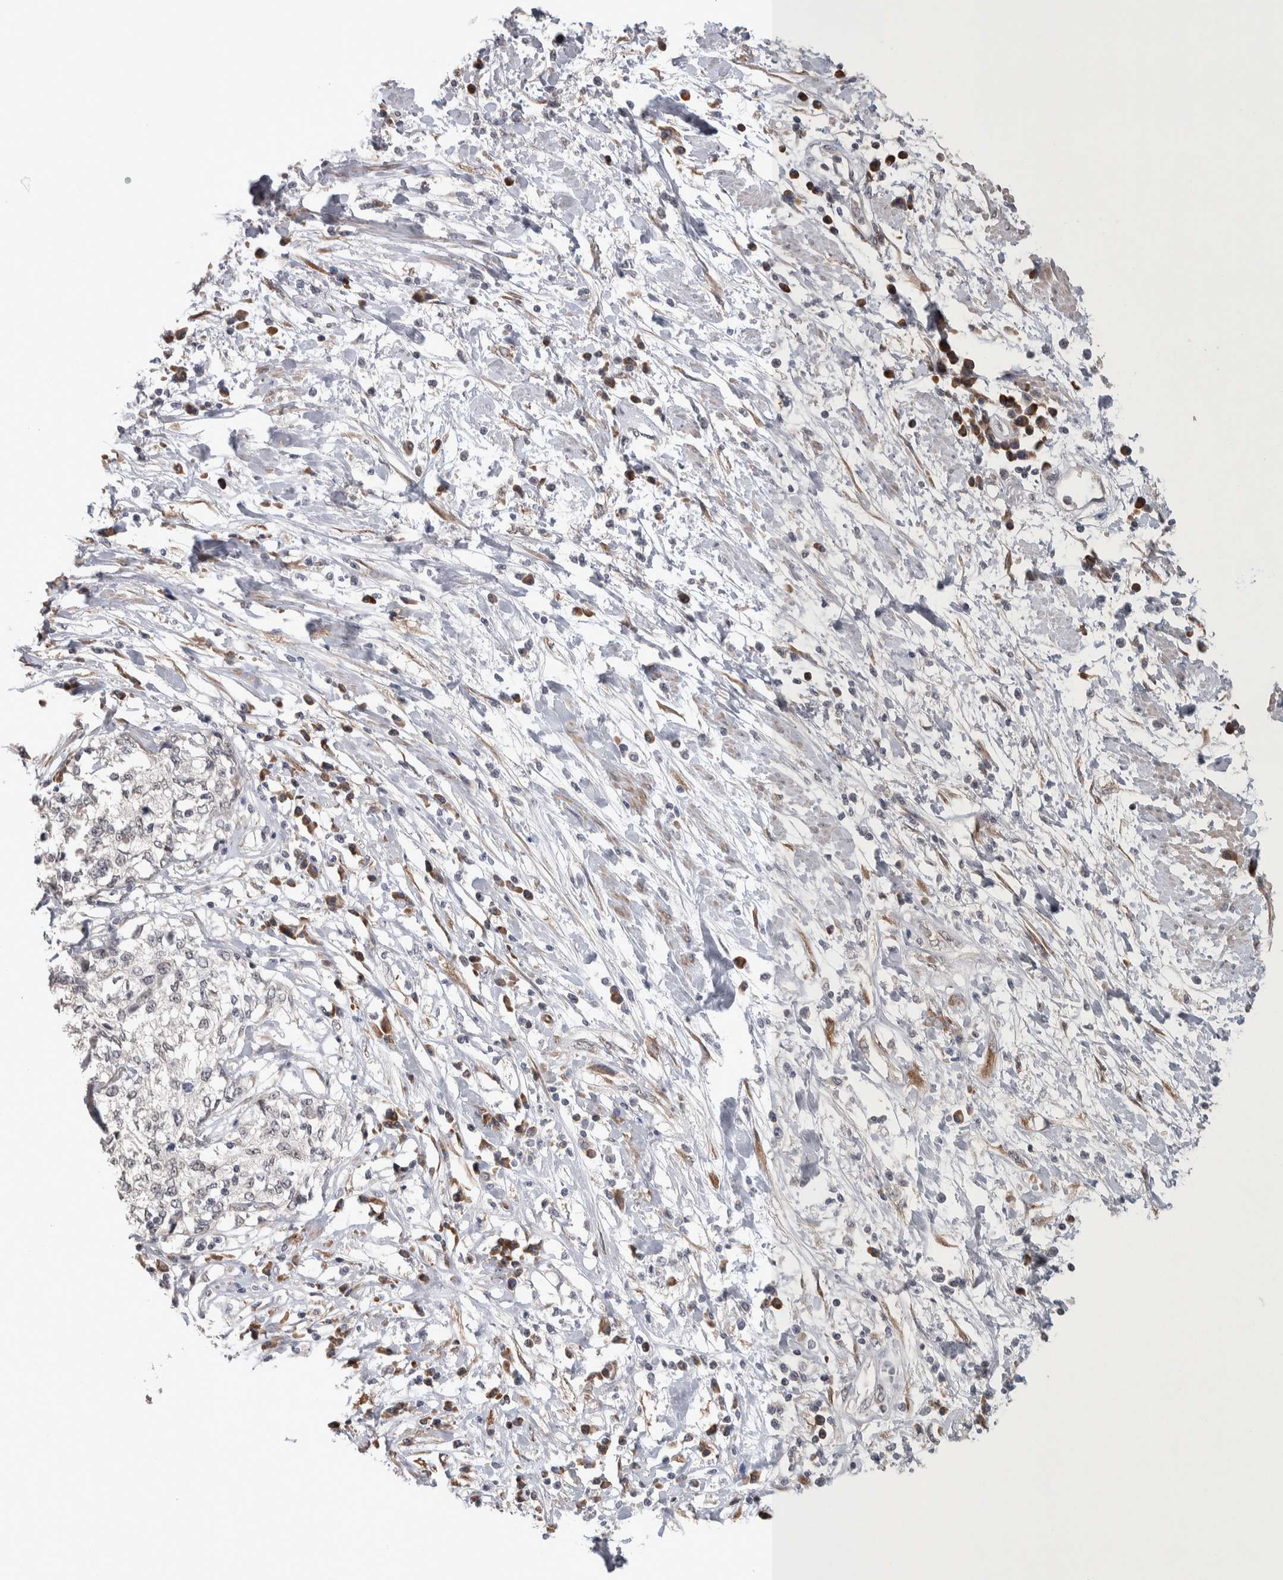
{"staining": {"intensity": "negative", "quantity": "none", "location": "none"}, "tissue": "cervical cancer", "cell_type": "Tumor cells", "image_type": "cancer", "snomed": [{"axis": "morphology", "description": "Squamous cell carcinoma, NOS"}, {"axis": "topography", "description": "Cervix"}], "caption": "Cervical cancer was stained to show a protein in brown. There is no significant staining in tumor cells.", "gene": "CUL2", "patient": {"sex": "female", "age": 57}}